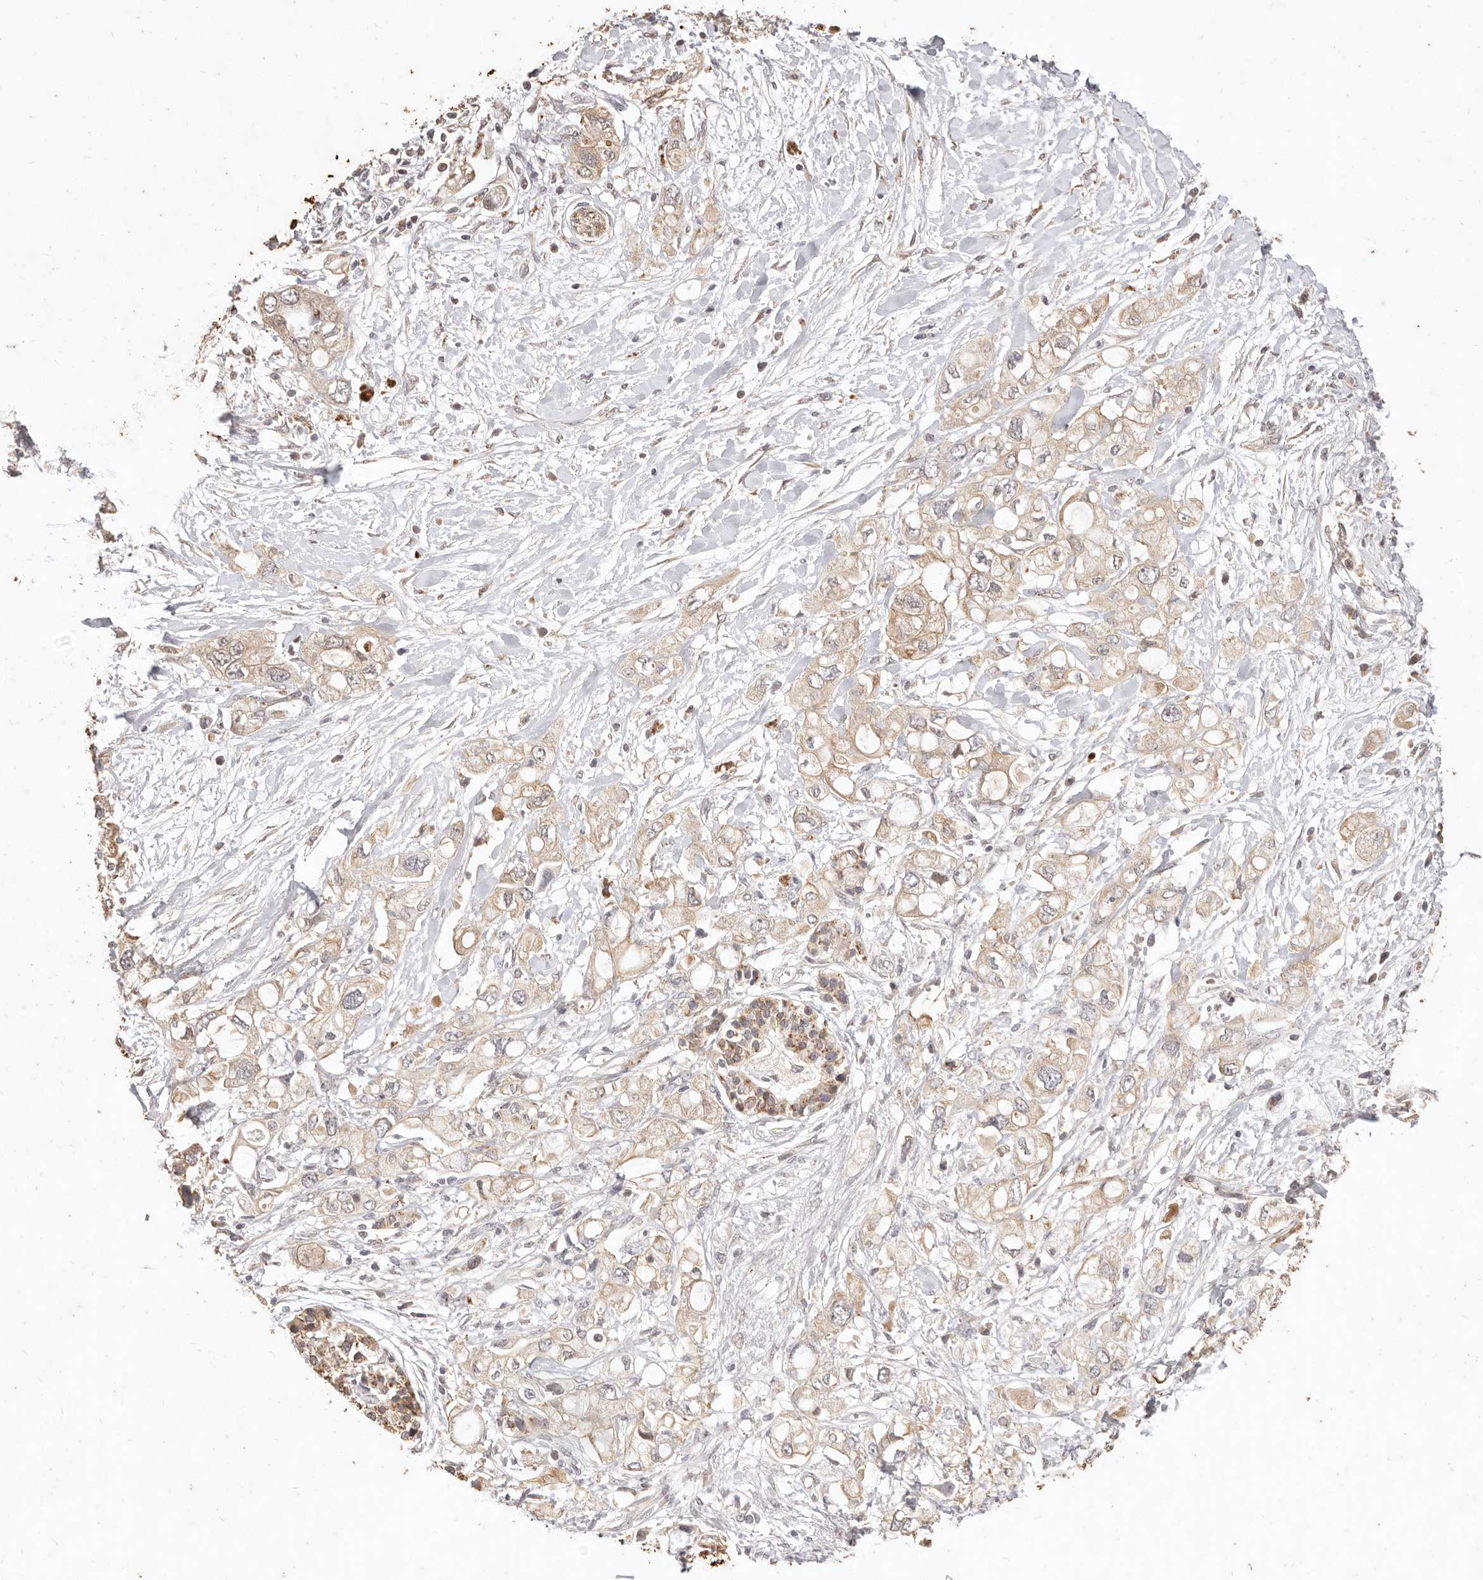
{"staining": {"intensity": "weak", "quantity": ">75%", "location": "cytoplasmic/membranous"}, "tissue": "pancreatic cancer", "cell_type": "Tumor cells", "image_type": "cancer", "snomed": [{"axis": "morphology", "description": "Adenocarcinoma, NOS"}, {"axis": "topography", "description": "Pancreas"}], "caption": "Pancreatic cancer (adenocarcinoma) was stained to show a protein in brown. There is low levels of weak cytoplasmic/membranous staining in approximately >75% of tumor cells. (Stains: DAB in brown, nuclei in blue, Microscopy: brightfield microscopy at high magnification).", "gene": "KIF9", "patient": {"sex": "female", "age": 56}}